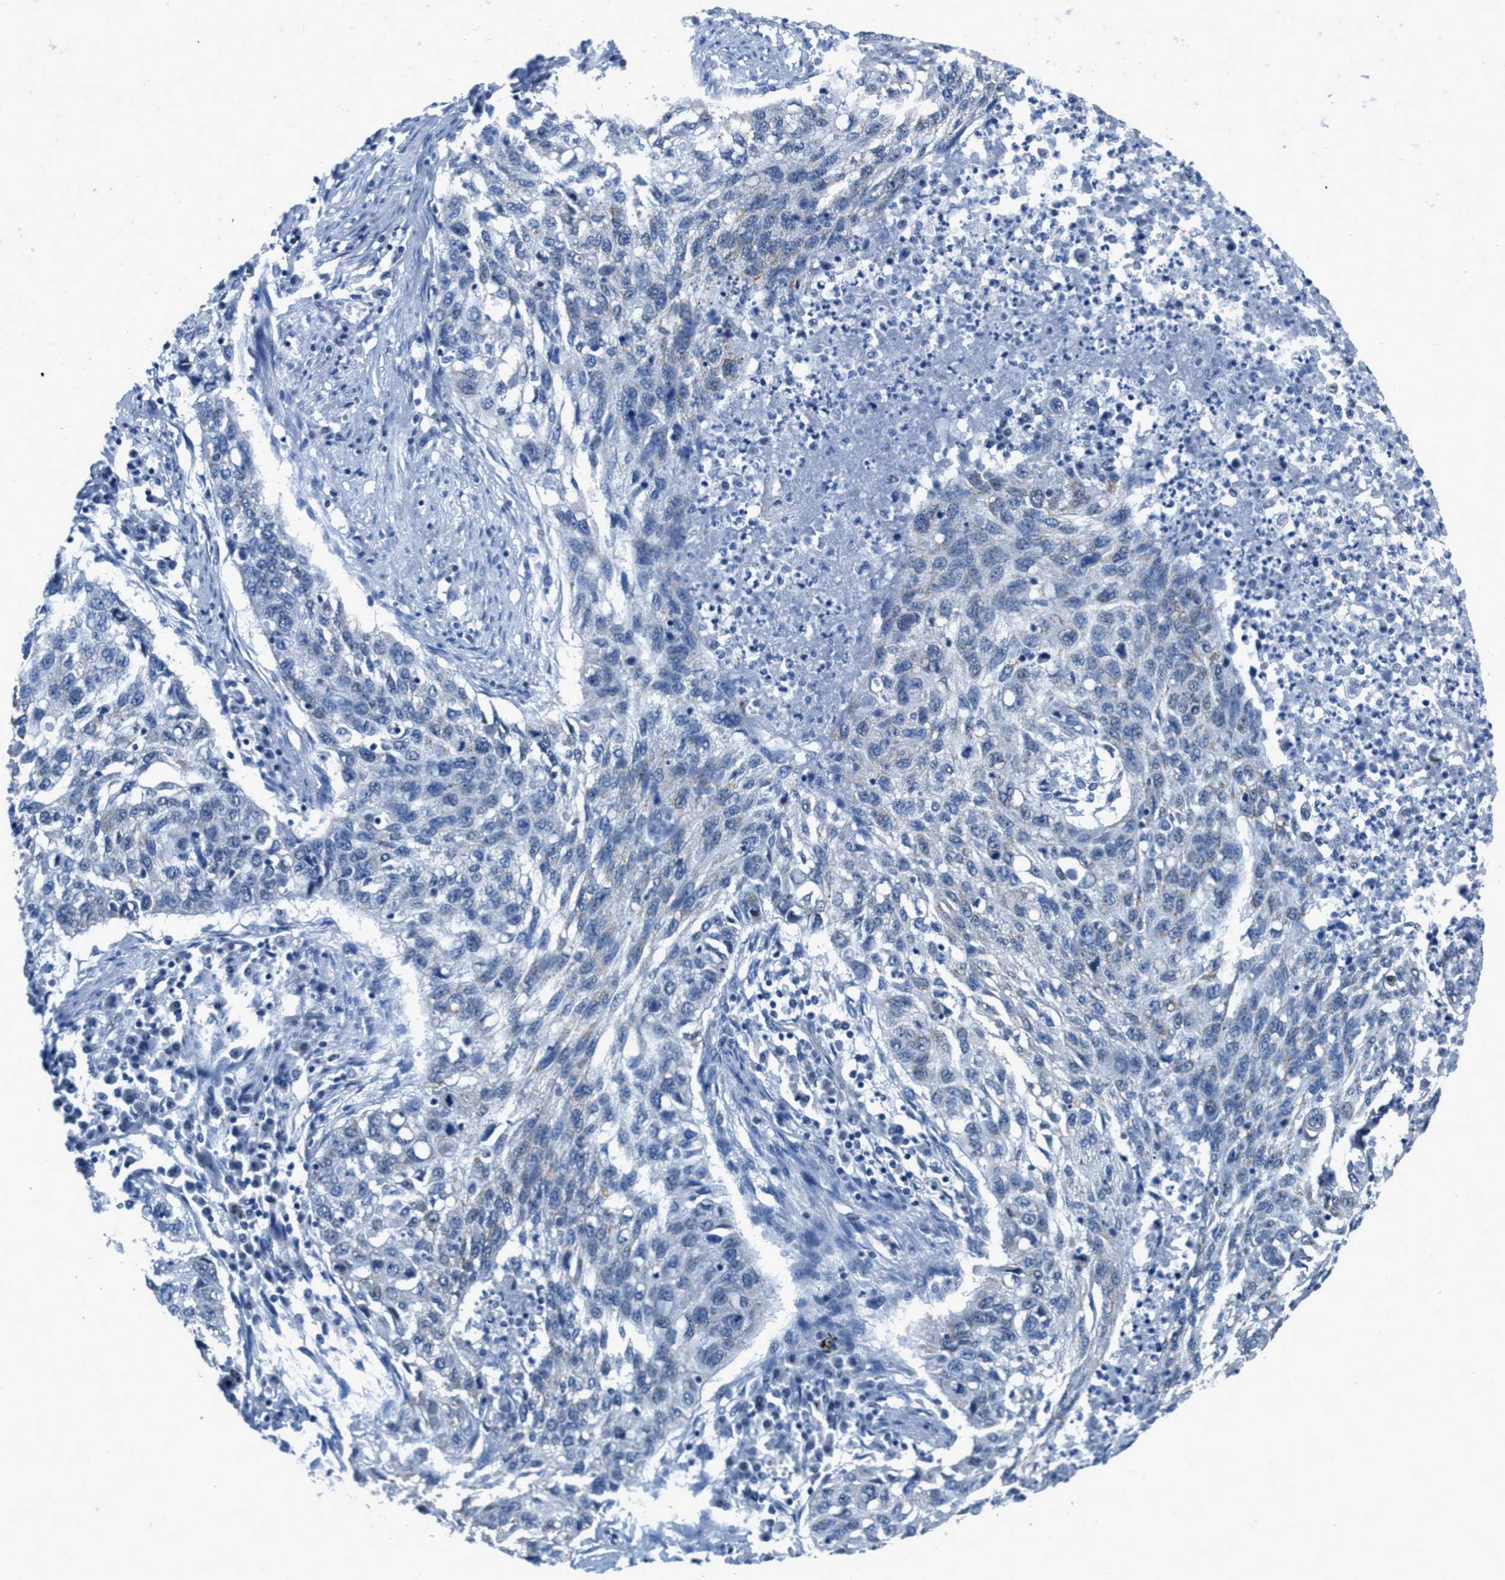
{"staining": {"intensity": "negative", "quantity": "none", "location": "none"}, "tissue": "lung cancer", "cell_type": "Tumor cells", "image_type": "cancer", "snomed": [{"axis": "morphology", "description": "Squamous cell carcinoma, NOS"}, {"axis": "topography", "description": "Lung"}], "caption": "Immunohistochemistry histopathology image of neoplastic tissue: human lung squamous cell carcinoma stained with DAB (3,3'-diaminobenzidine) exhibits no significant protein staining in tumor cells. (DAB (3,3'-diaminobenzidine) immunohistochemistry visualized using brightfield microscopy, high magnification).", "gene": "TOMM70", "patient": {"sex": "female", "age": 63}}